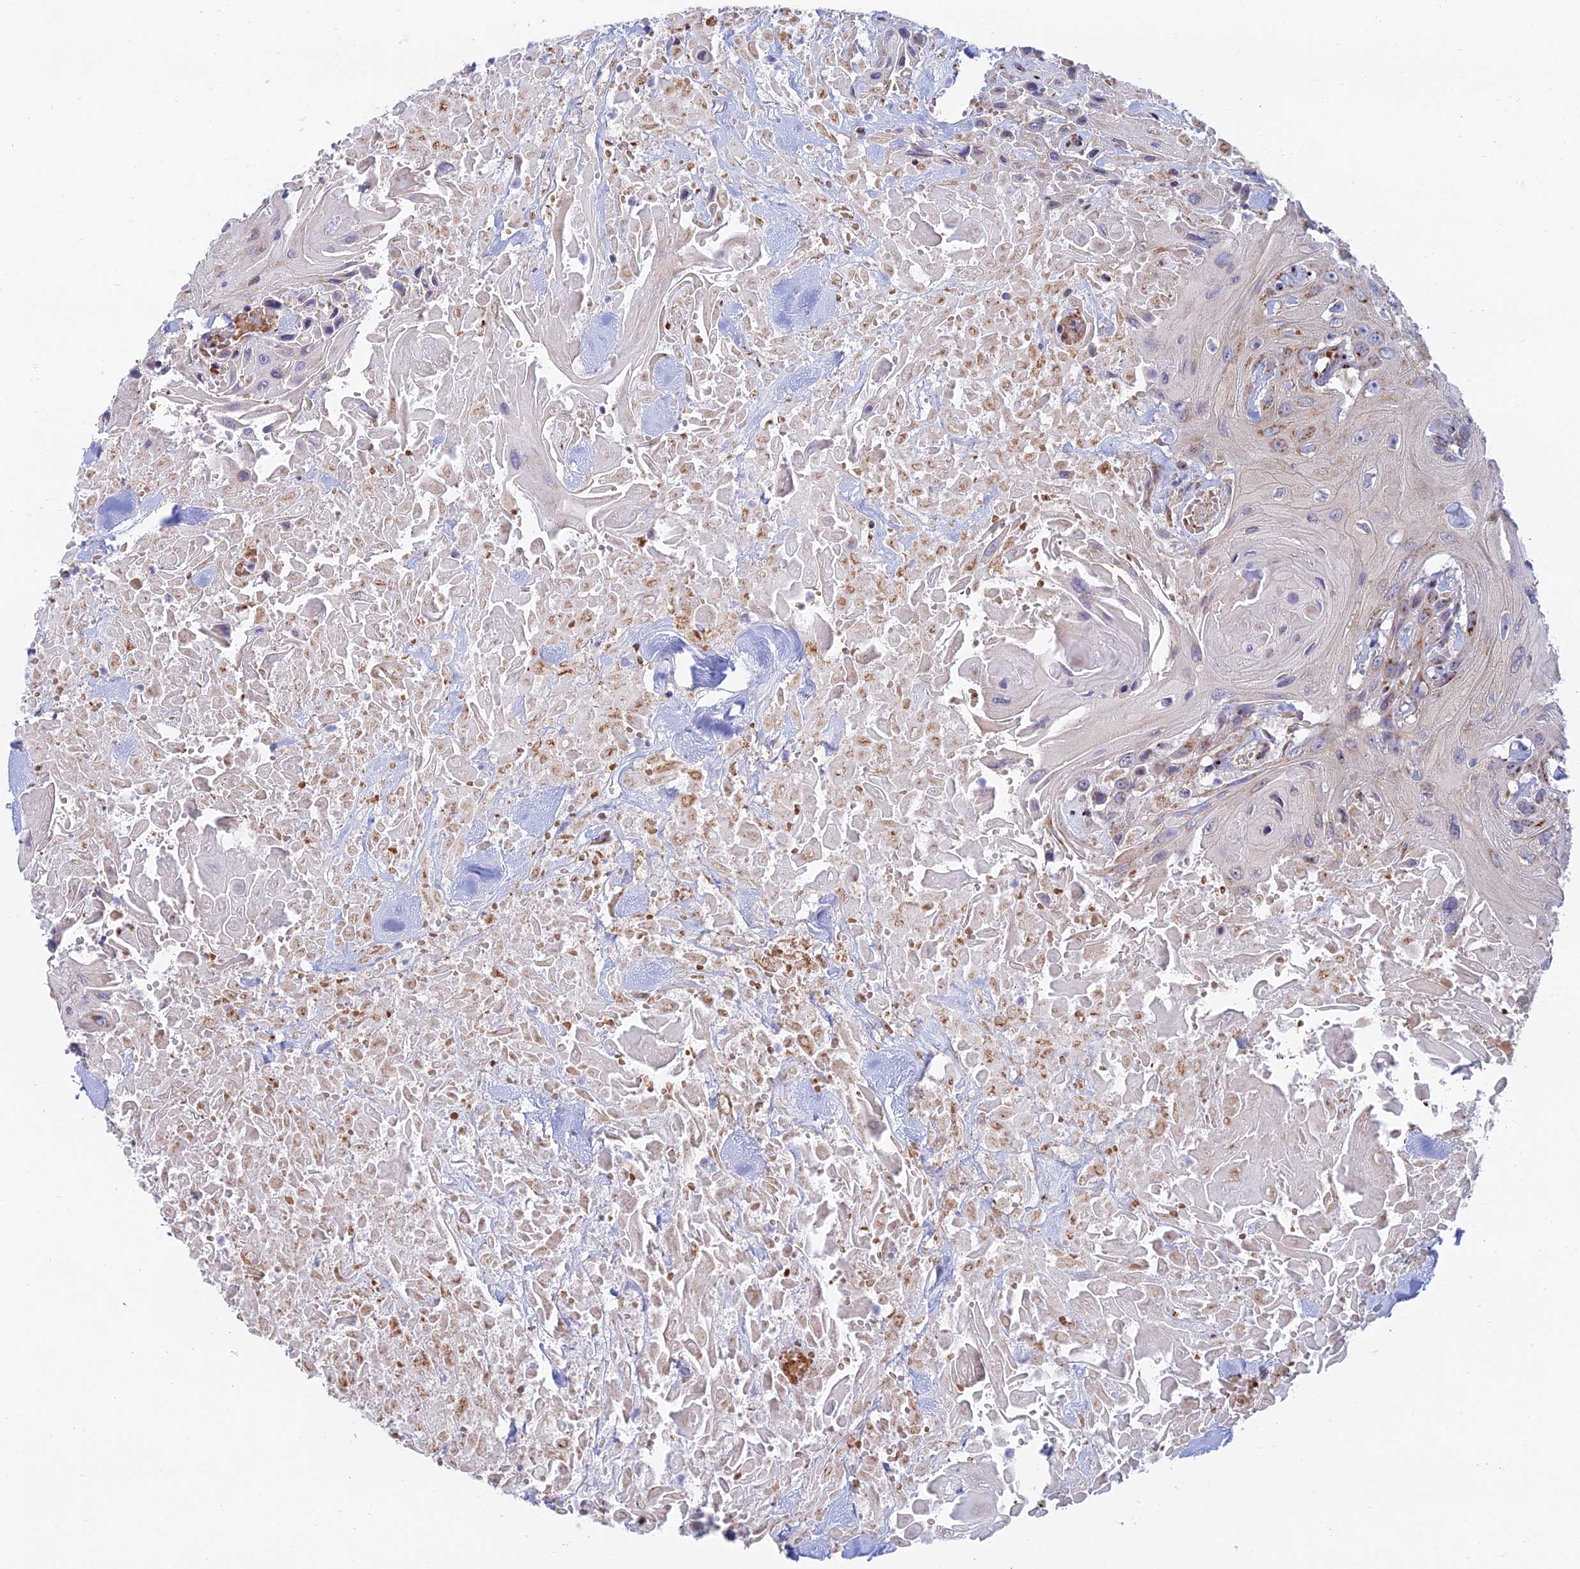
{"staining": {"intensity": "moderate", "quantity": "25%-75%", "location": "cytoplasmic/membranous"}, "tissue": "head and neck cancer", "cell_type": "Tumor cells", "image_type": "cancer", "snomed": [{"axis": "morphology", "description": "Squamous cell carcinoma, NOS"}, {"axis": "topography", "description": "Head-Neck"}], "caption": "Brown immunohistochemical staining in human head and neck cancer shows moderate cytoplasmic/membranous positivity in about 25%-75% of tumor cells.", "gene": "HS2ST1", "patient": {"sex": "male", "age": 81}}